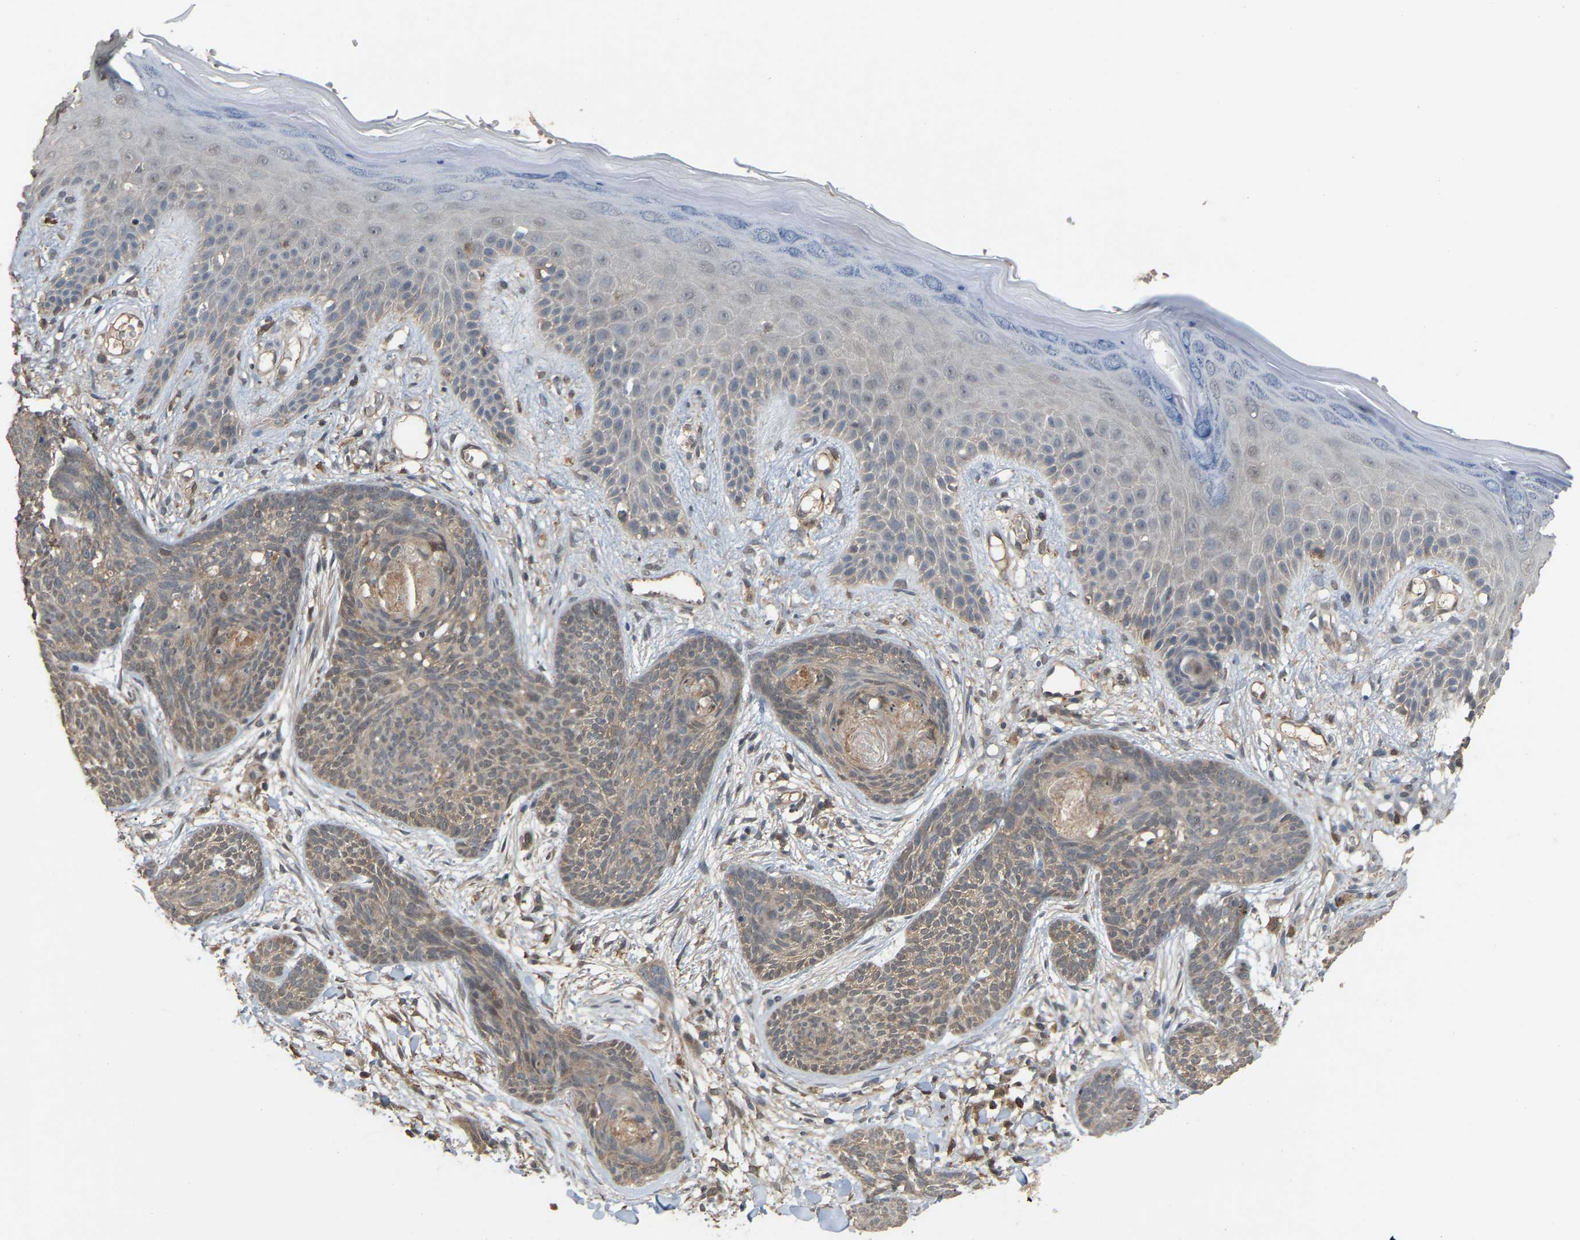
{"staining": {"intensity": "weak", "quantity": ">75%", "location": "cytoplasmic/membranous"}, "tissue": "skin cancer", "cell_type": "Tumor cells", "image_type": "cancer", "snomed": [{"axis": "morphology", "description": "Basal cell carcinoma"}, {"axis": "topography", "description": "Skin"}], "caption": "Immunohistochemistry (IHC) micrograph of neoplastic tissue: human basal cell carcinoma (skin) stained using immunohistochemistry (IHC) reveals low levels of weak protein expression localized specifically in the cytoplasmic/membranous of tumor cells, appearing as a cytoplasmic/membranous brown color.", "gene": "MTPN", "patient": {"sex": "female", "age": 59}}